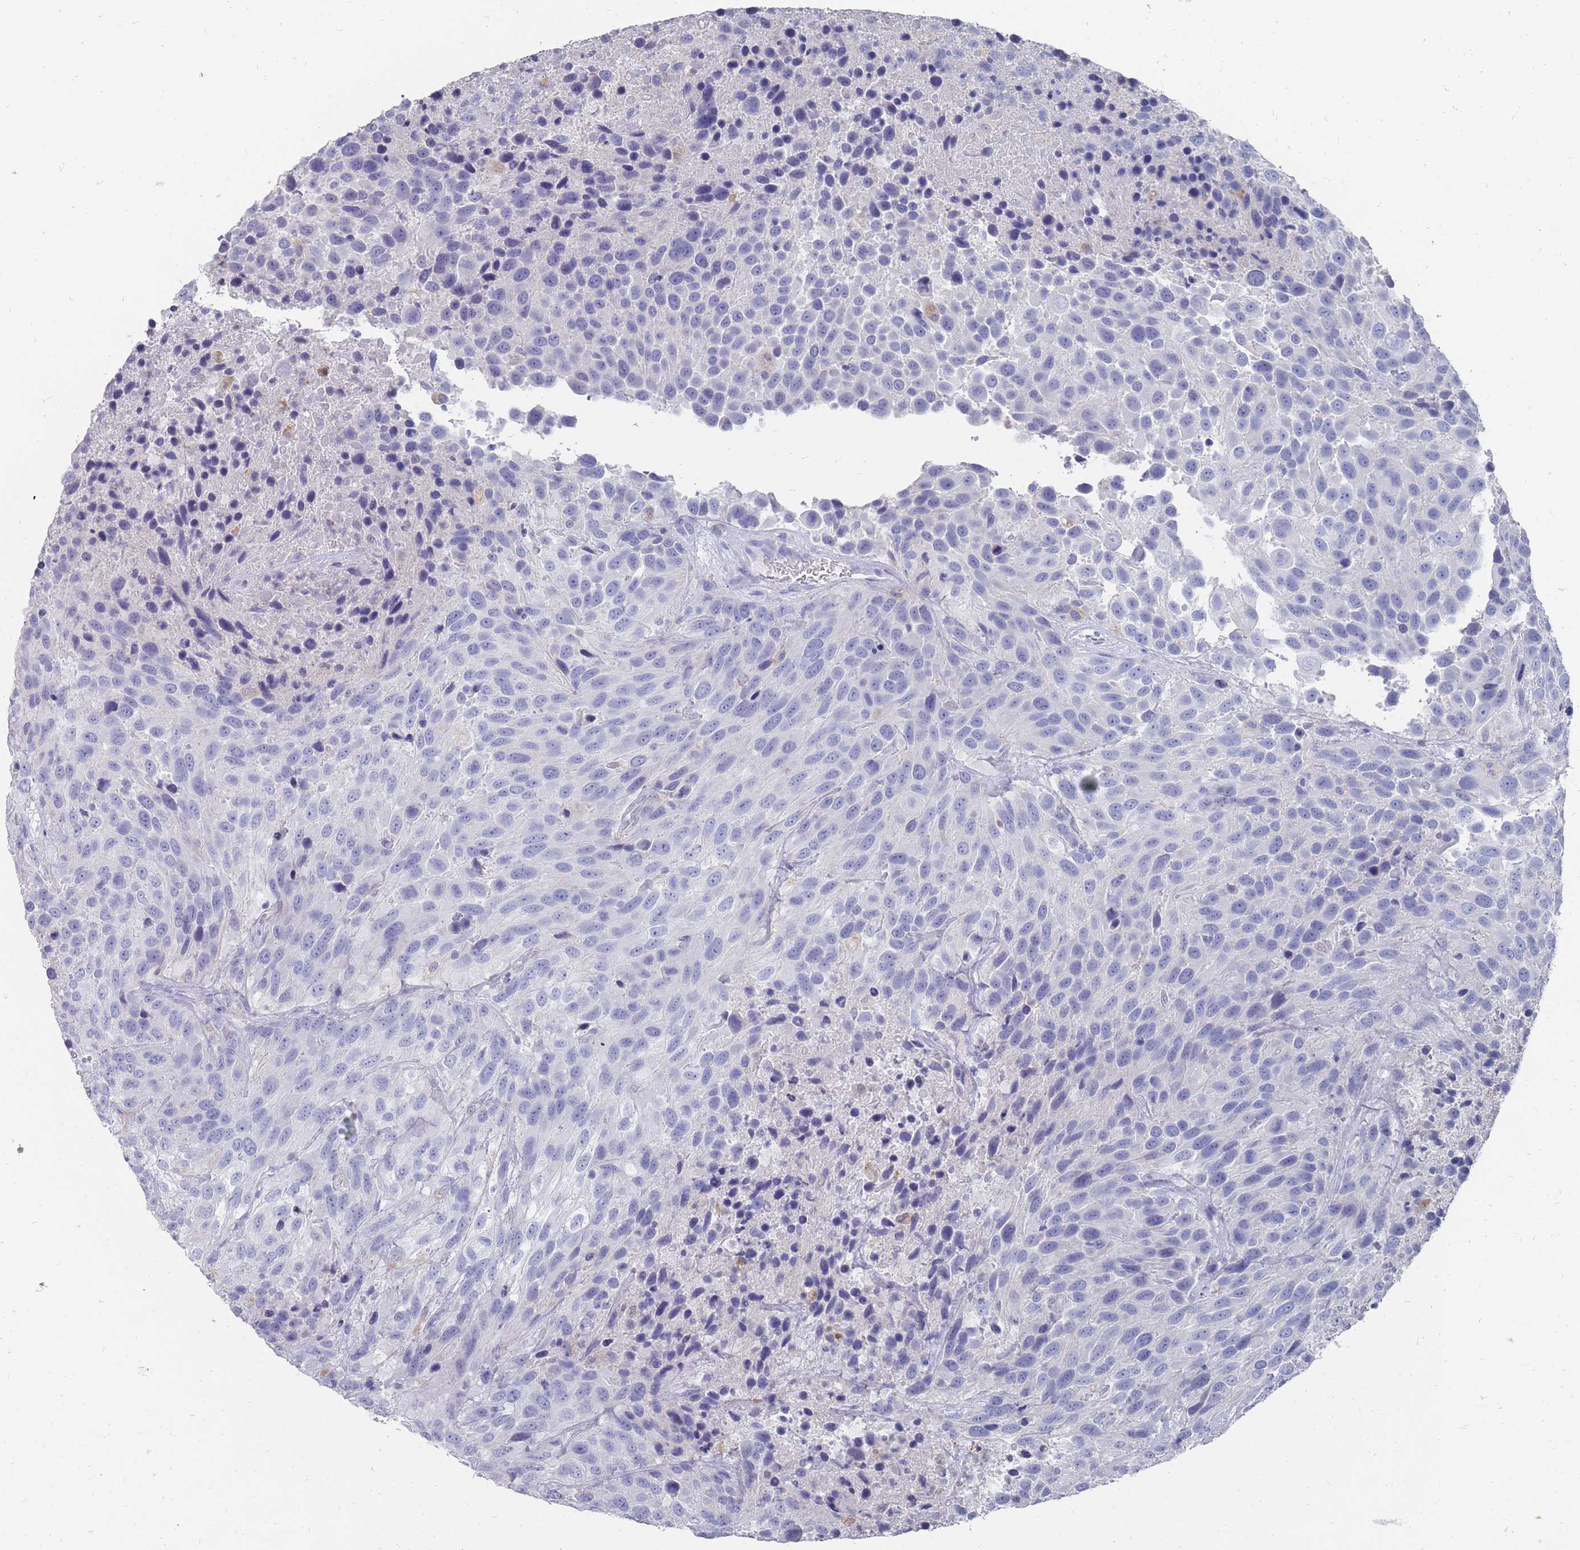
{"staining": {"intensity": "negative", "quantity": "none", "location": "none"}, "tissue": "urothelial cancer", "cell_type": "Tumor cells", "image_type": "cancer", "snomed": [{"axis": "morphology", "description": "Urothelial carcinoma, High grade"}, {"axis": "topography", "description": "Urinary bladder"}], "caption": "Human high-grade urothelial carcinoma stained for a protein using immunohistochemistry shows no staining in tumor cells.", "gene": "OTULINL", "patient": {"sex": "female", "age": 70}}